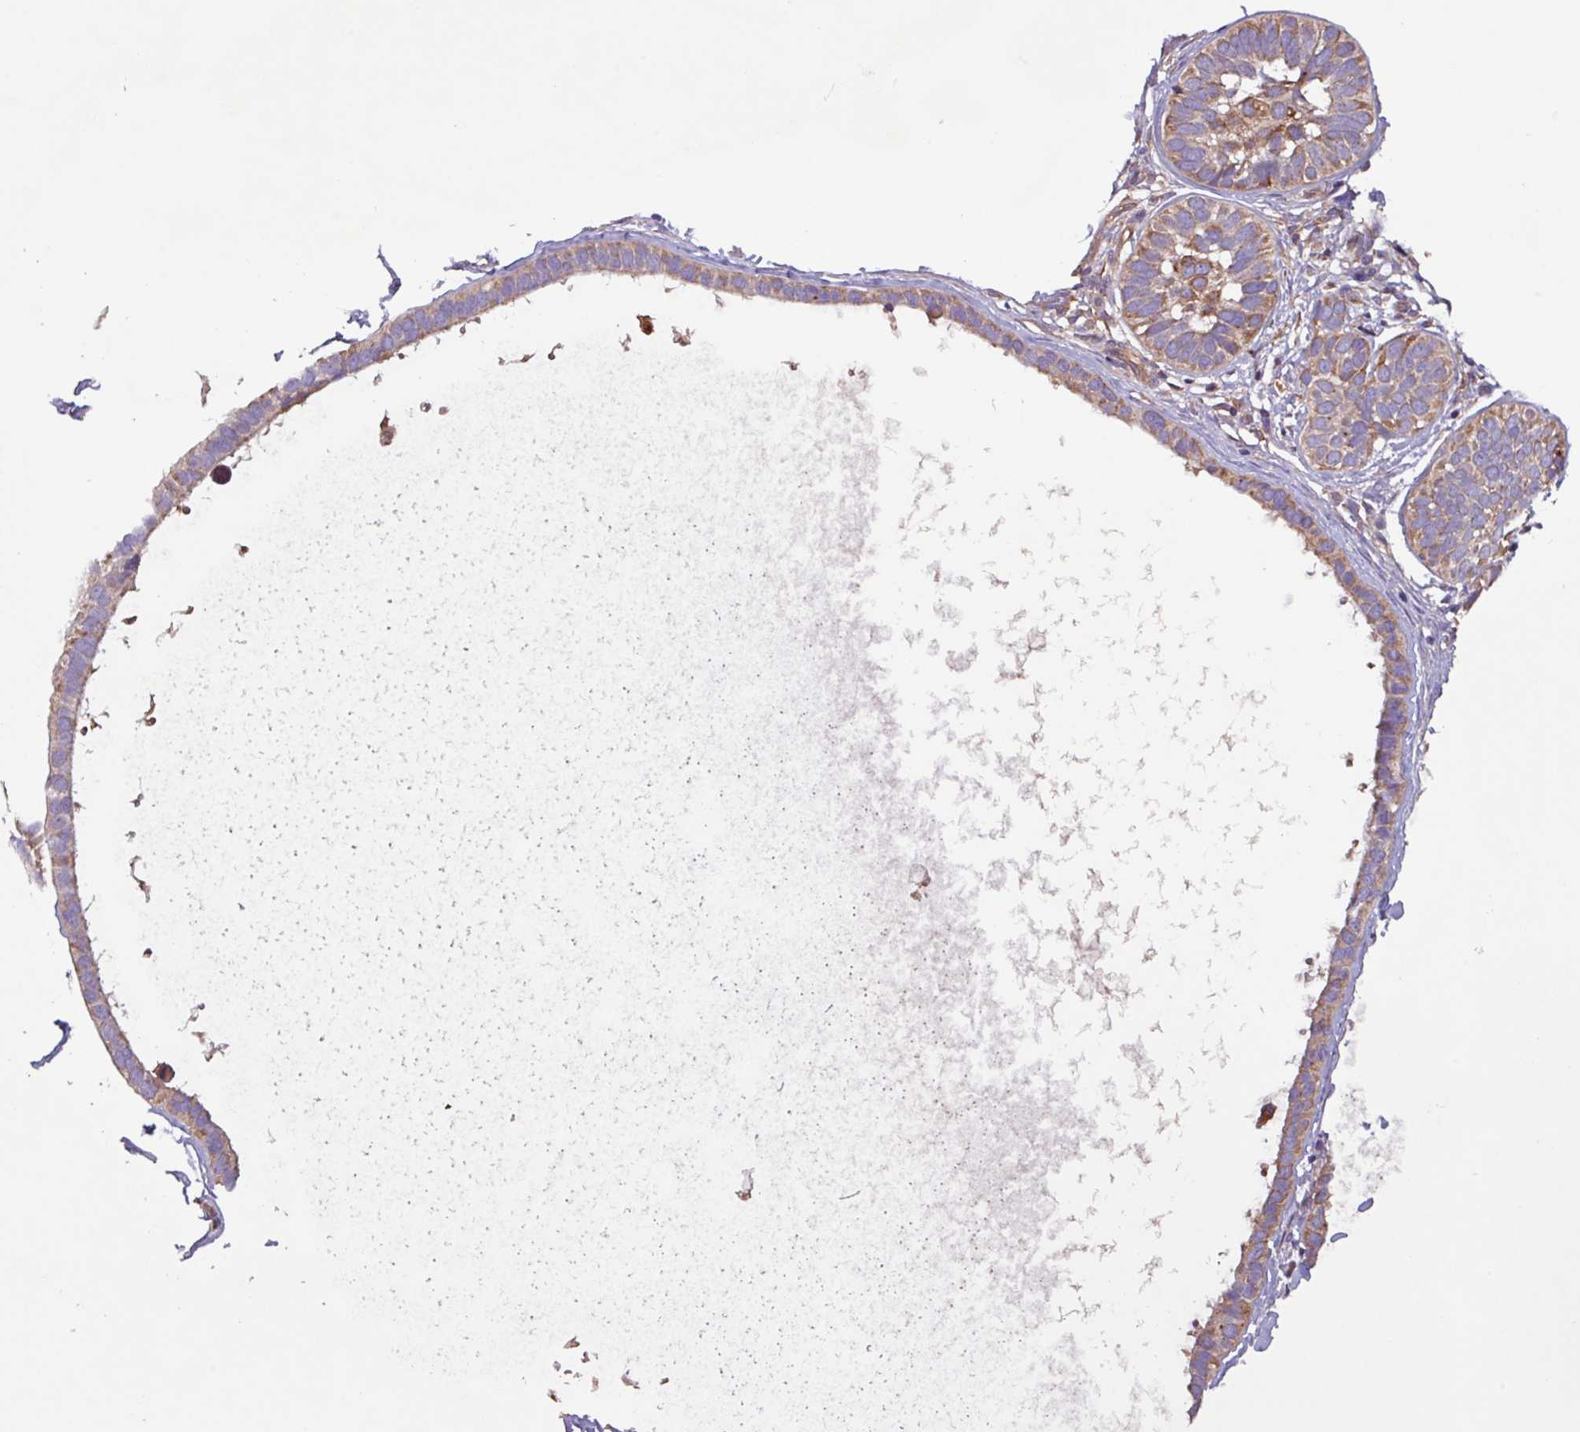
{"staining": {"intensity": "moderate", "quantity": ">75%", "location": "cytoplasmic/membranous"}, "tissue": "skin cancer", "cell_type": "Tumor cells", "image_type": "cancer", "snomed": [{"axis": "morphology", "description": "Basal cell carcinoma"}, {"axis": "topography", "description": "Skin"}], "caption": "Moderate cytoplasmic/membranous positivity for a protein is appreciated in about >75% of tumor cells of skin cancer using immunohistochemistry (IHC).", "gene": "PTPRQ", "patient": {"sex": "male", "age": 62}}